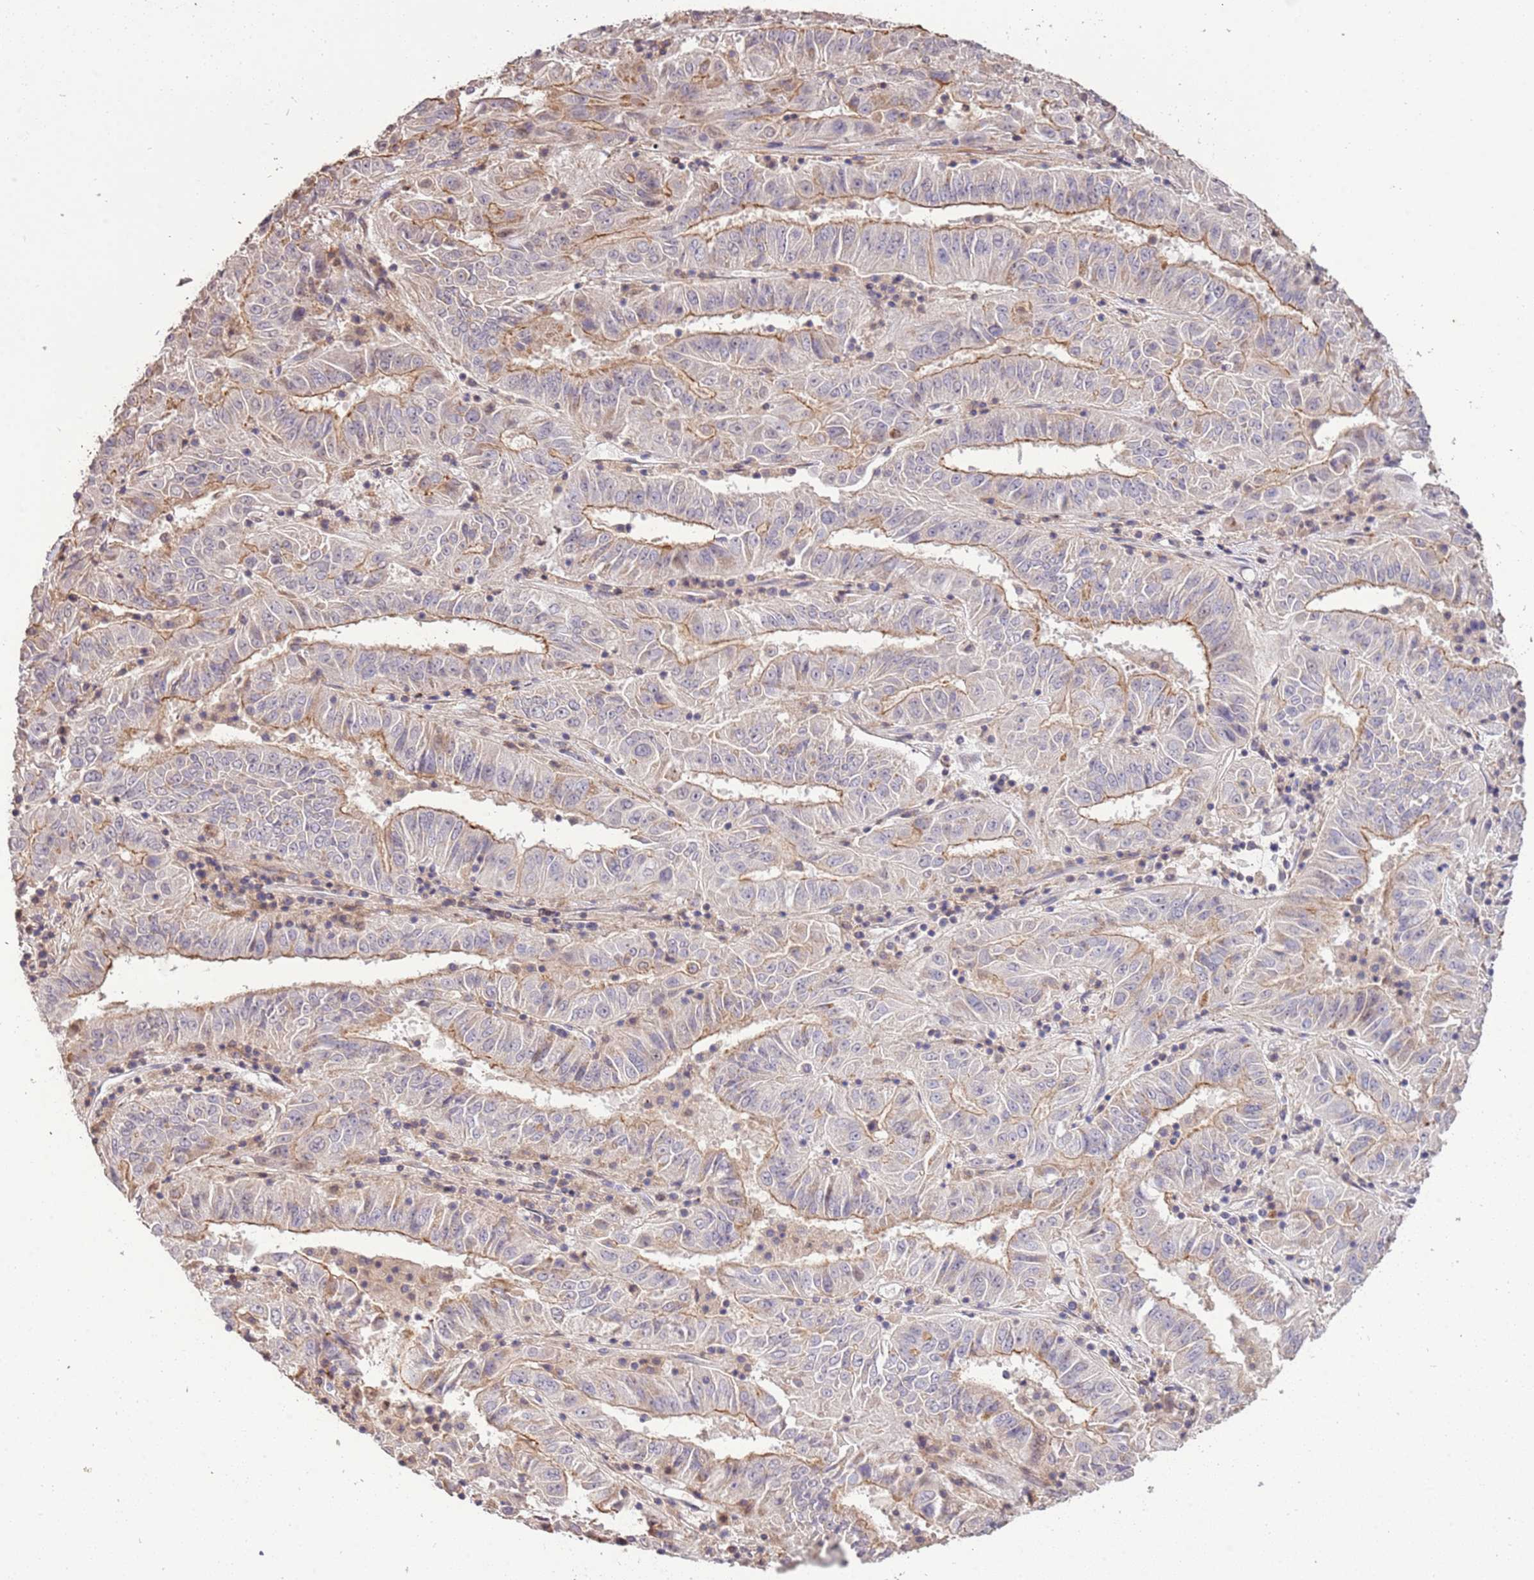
{"staining": {"intensity": "moderate", "quantity": "<25%", "location": "cytoplasmic/membranous"}, "tissue": "pancreatic cancer", "cell_type": "Tumor cells", "image_type": "cancer", "snomed": [{"axis": "morphology", "description": "Adenocarcinoma, NOS"}, {"axis": "topography", "description": "Pancreas"}], "caption": "Protein expression analysis of pancreatic adenocarcinoma exhibits moderate cytoplasmic/membranous positivity in approximately <25% of tumor cells.", "gene": "SLC16A4", "patient": {"sex": "male", "age": 63}}